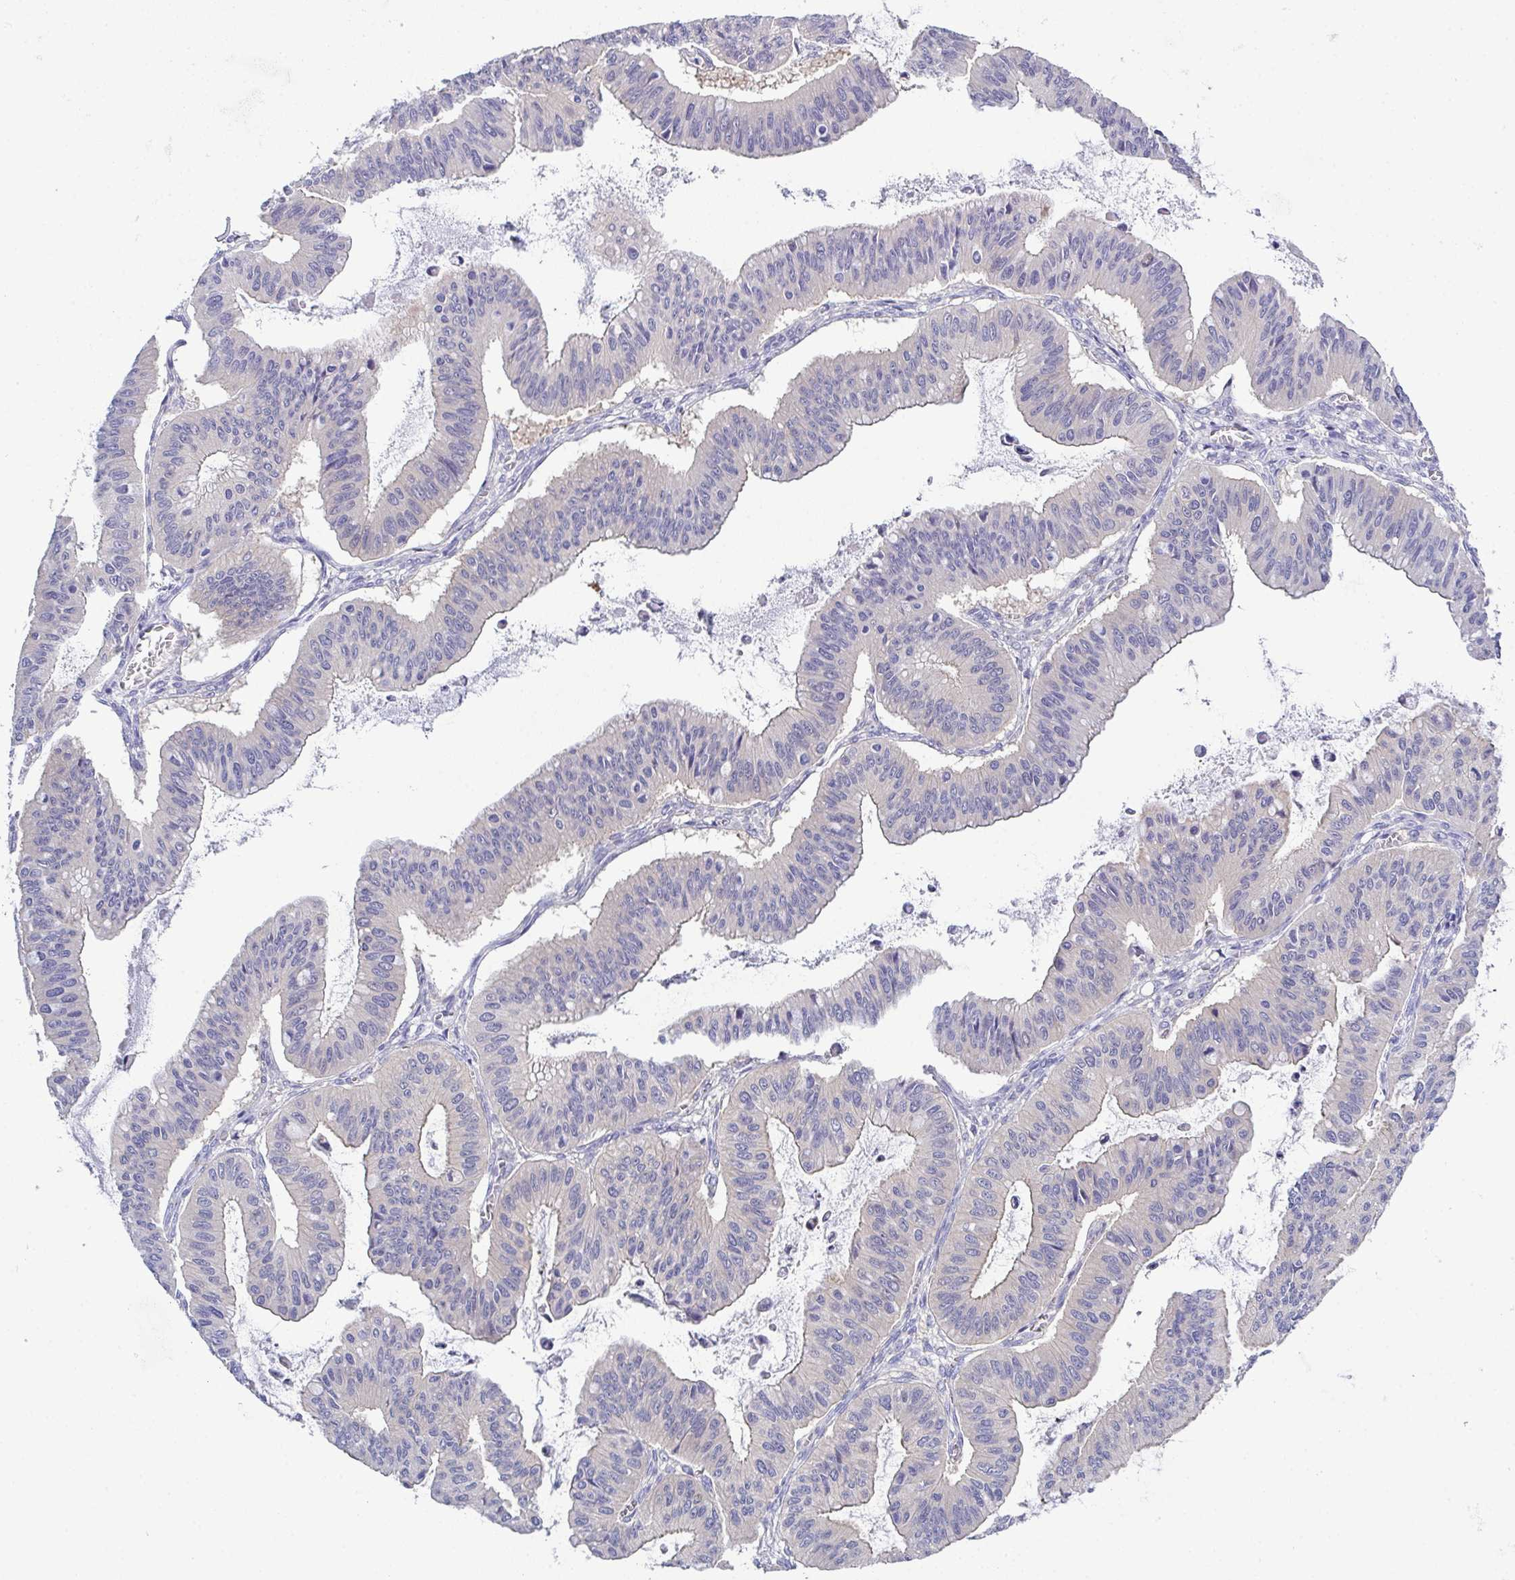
{"staining": {"intensity": "negative", "quantity": "none", "location": "none"}, "tissue": "ovarian cancer", "cell_type": "Tumor cells", "image_type": "cancer", "snomed": [{"axis": "morphology", "description": "Cystadenocarcinoma, mucinous, NOS"}, {"axis": "topography", "description": "Ovary"}], "caption": "IHC of mucinous cystadenocarcinoma (ovarian) demonstrates no positivity in tumor cells. Brightfield microscopy of immunohistochemistry stained with DAB (3,3'-diaminobenzidine) (brown) and hematoxylin (blue), captured at high magnification.", "gene": "CFAP97D1", "patient": {"sex": "female", "age": 72}}